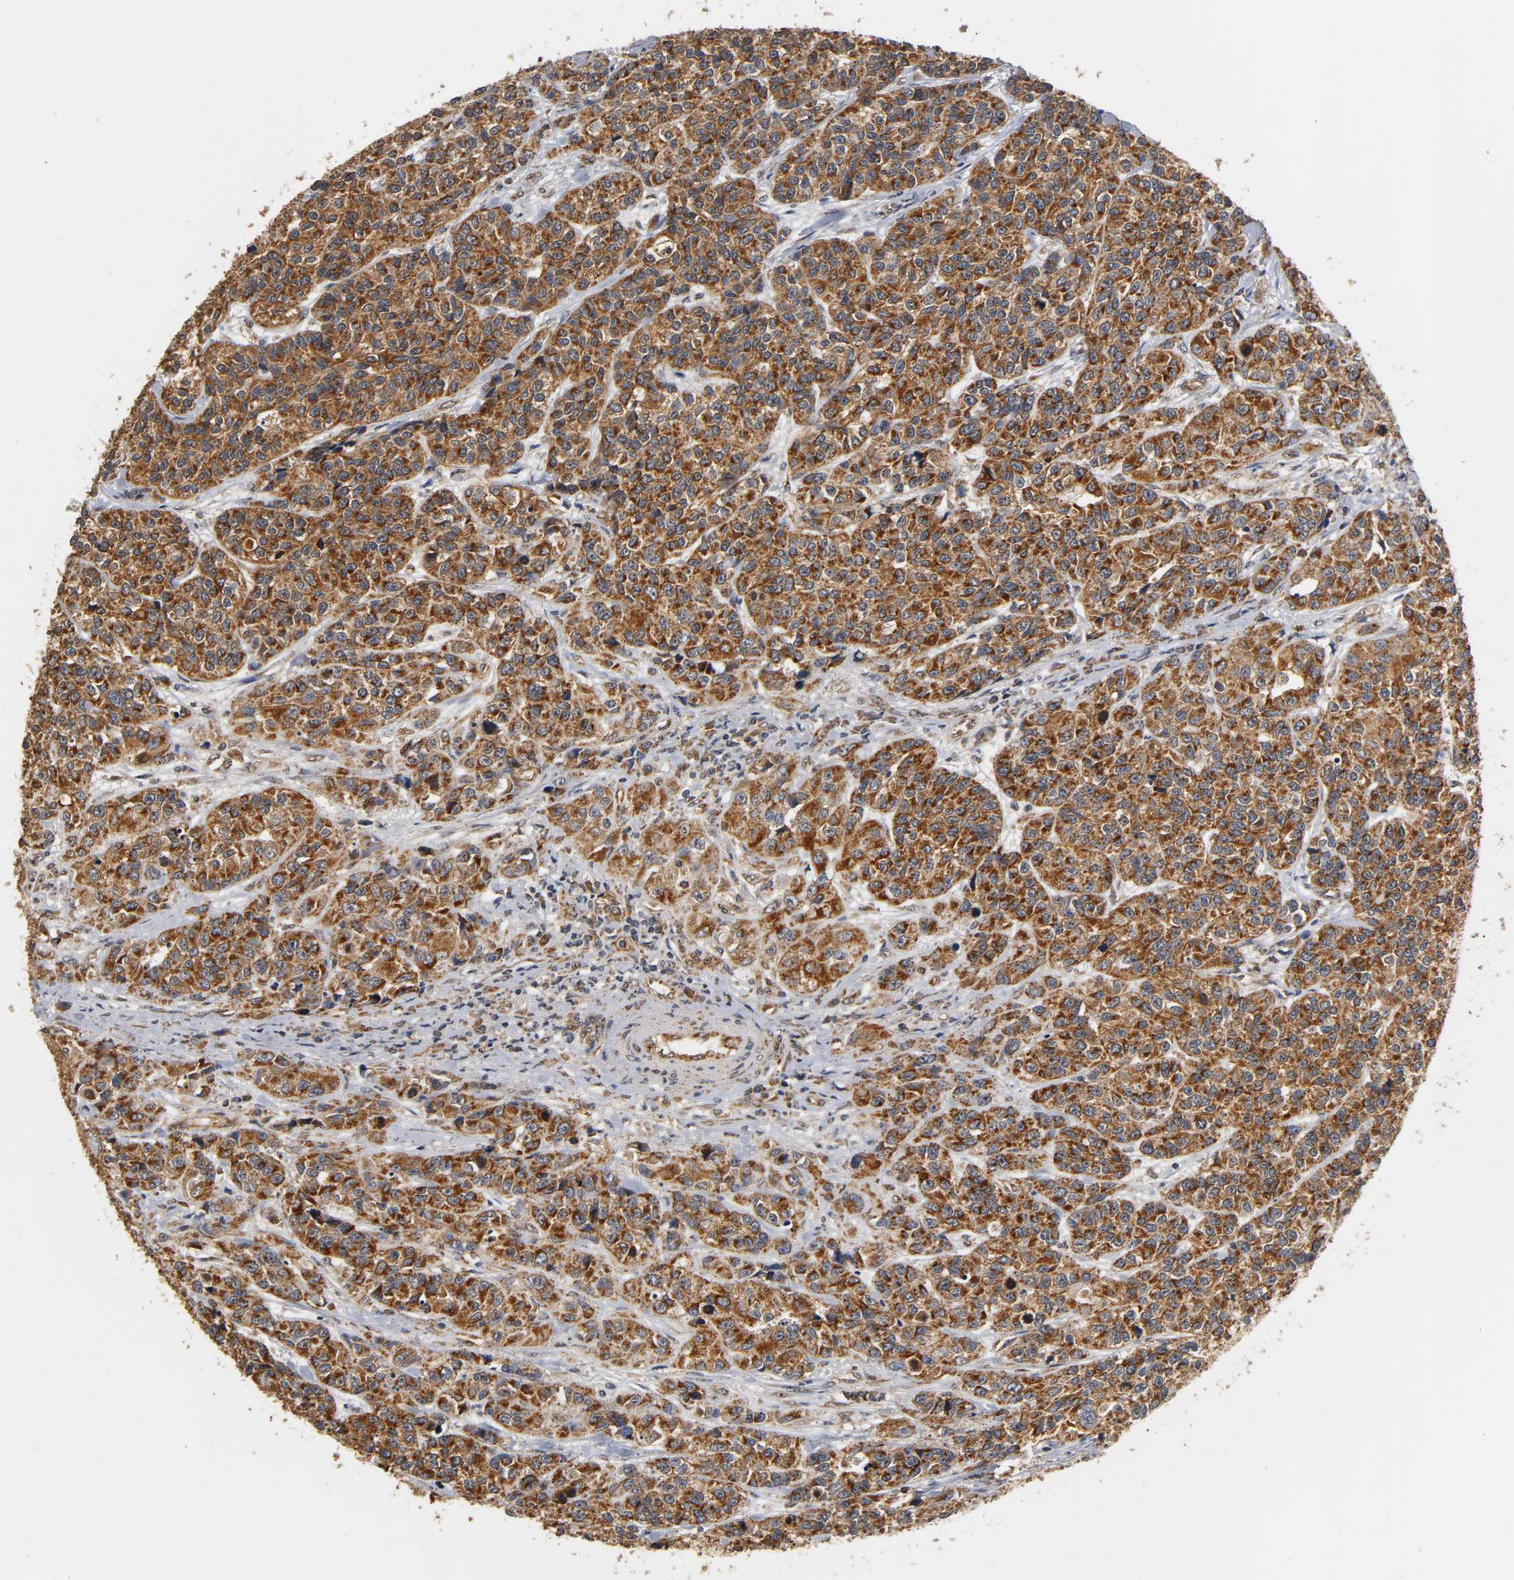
{"staining": {"intensity": "strong", "quantity": ">75%", "location": "cytoplasmic/membranous"}, "tissue": "urothelial cancer", "cell_type": "Tumor cells", "image_type": "cancer", "snomed": [{"axis": "morphology", "description": "Urothelial carcinoma, High grade"}, {"axis": "topography", "description": "Urinary bladder"}], "caption": "Immunohistochemistry (IHC) staining of urothelial carcinoma (high-grade), which exhibits high levels of strong cytoplasmic/membranous expression in about >75% of tumor cells indicating strong cytoplasmic/membranous protein staining. The staining was performed using DAB (brown) for protein detection and nuclei were counterstained in hematoxylin (blue).", "gene": "PKN1", "patient": {"sex": "female", "age": 81}}